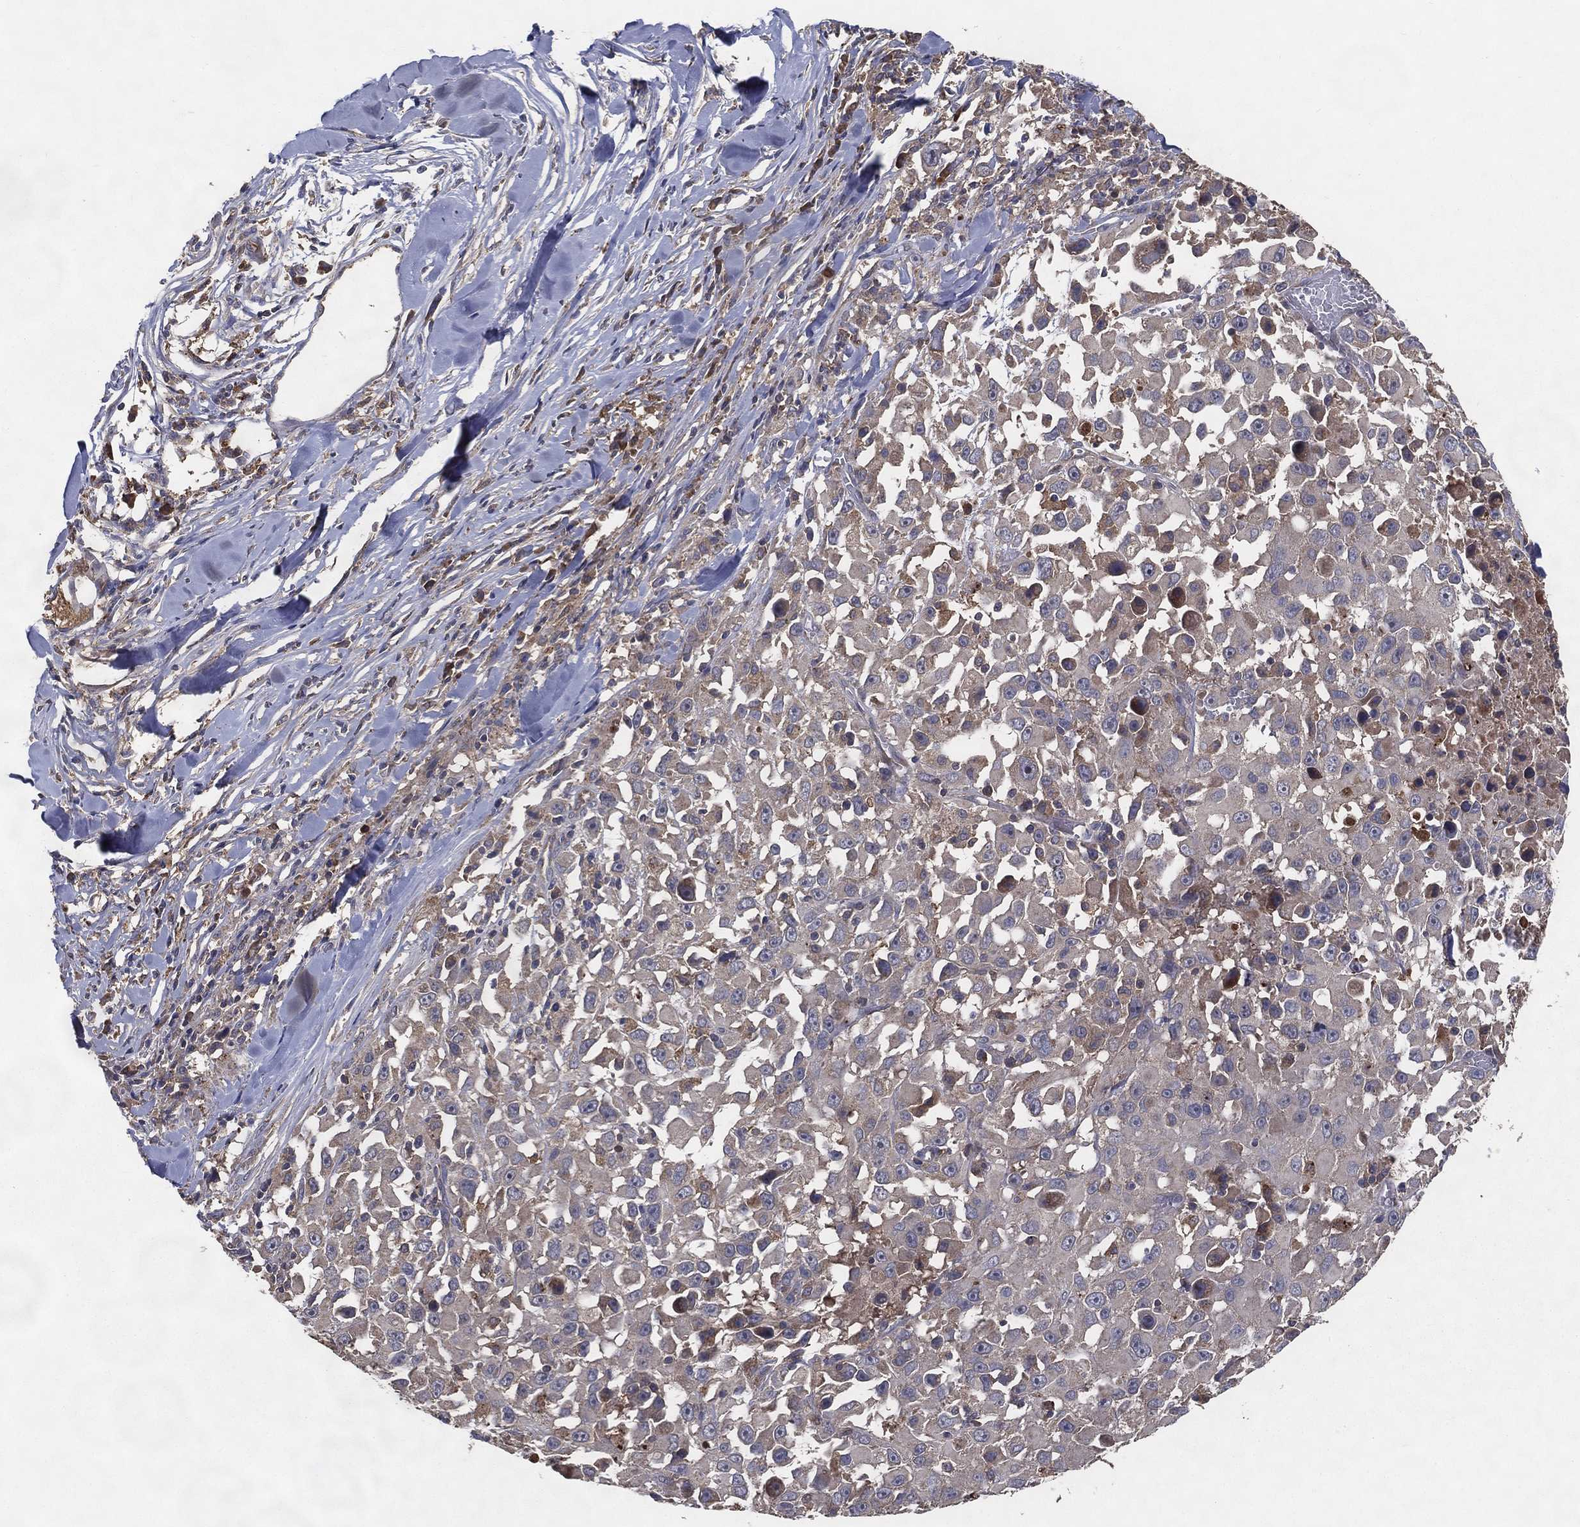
{"staining": {"intensity": "weak", "quantity": "<25%", "location": "cytoplasmic/membranous"}, "tissue": "melanoma", "cell_type": "Tumor cells", "image_type": "cancer", "snomed": [{"axis": "morphology", "description": "Malignant melanoma, Metastatic site"}, {"axis": "topography", "description": "Lymph node"}], "caption": "Immunohistochemical staining of human melanoma reveals no significant staining in tumor cells.", "gene": "MT-ND1", "patient": {"sex": "male", "age": 50}}